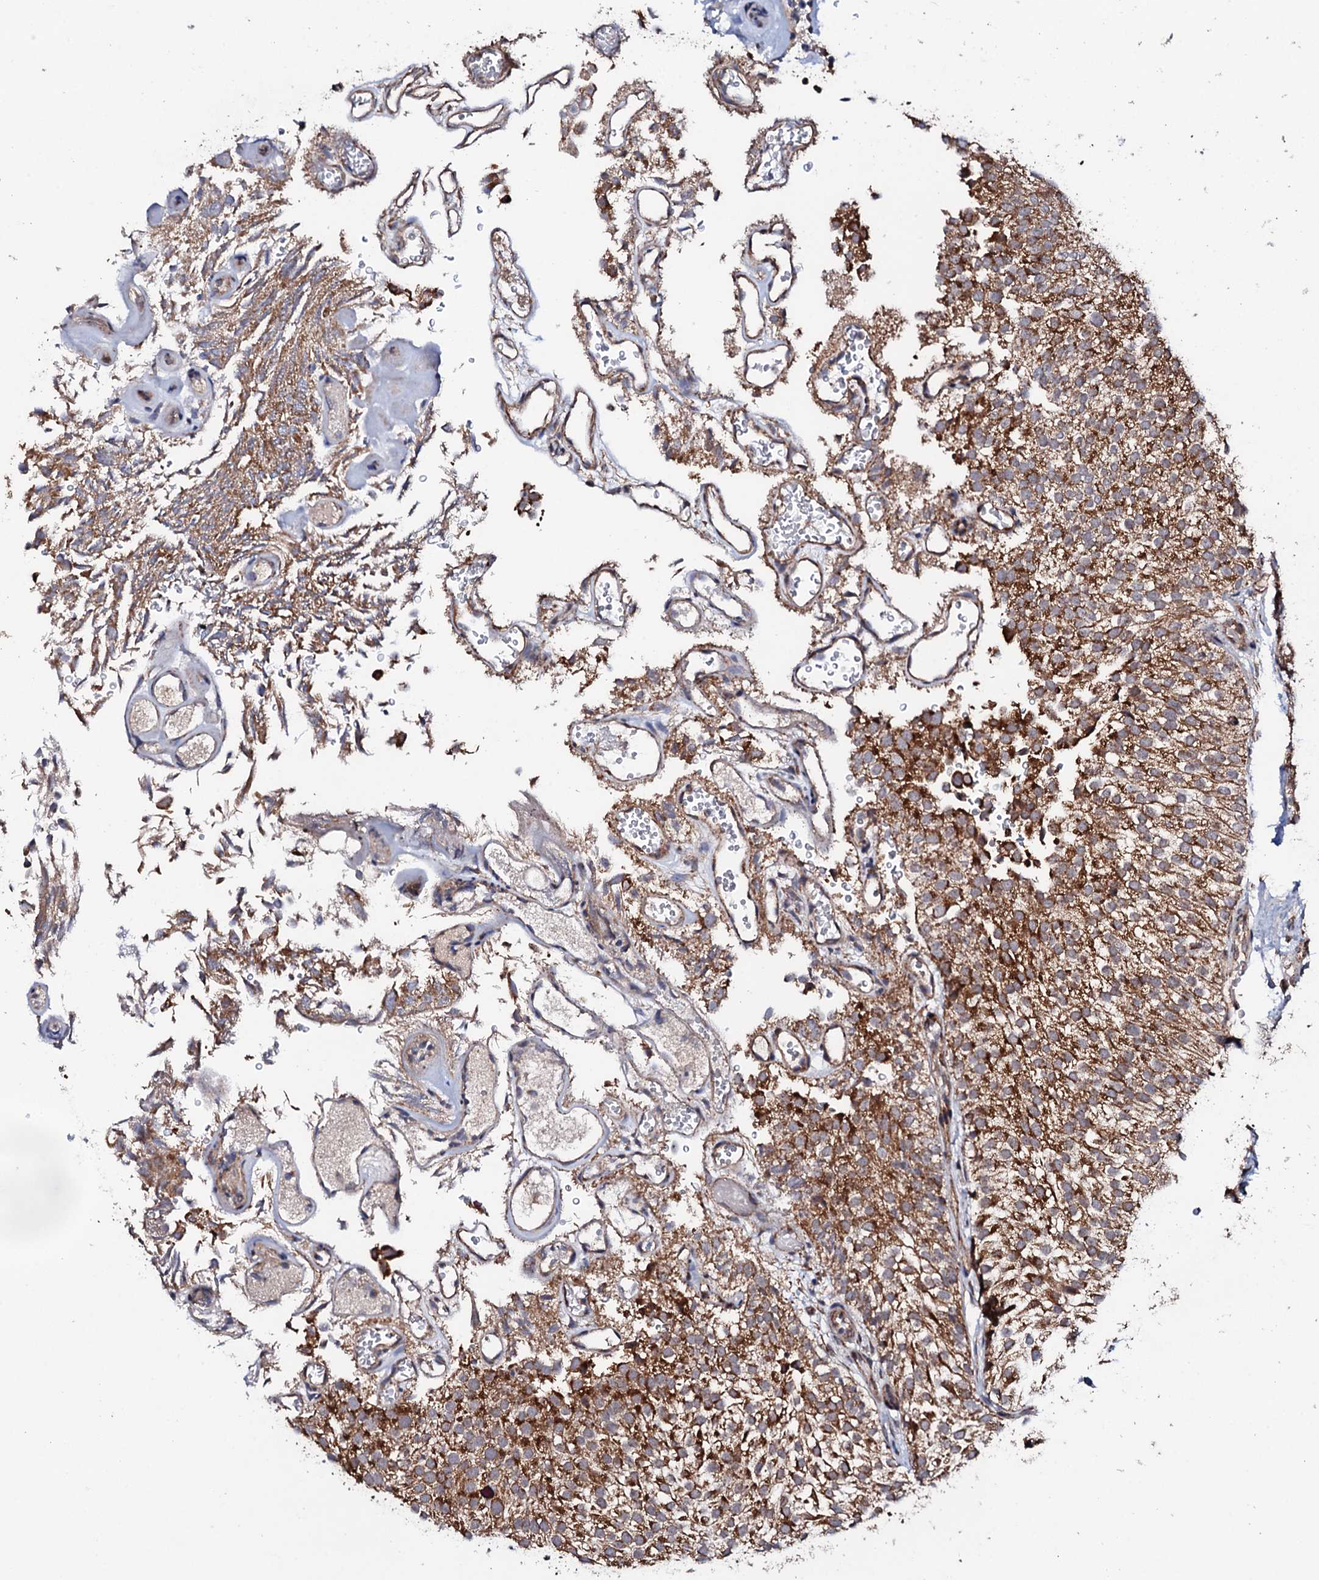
{"staining": {"intensity": "strong", "quantity": ">75%", "location": "cytoplasmic/membranous"}, "tissue": "urothelial cancer", "cell_type": "Tumor cells", "image_type": "cancer", "snomed": [{"axis": "morphology", "description": "Urothelial carcinoma, Low grade"}, {"axis": "topography", "description": "Urinary bladder"}], "caption": "Urothelial cancer stained with DAB (3,3'-diaminobenzidine) IHC shows high levels of strong cytoplasmic/membranous positivity in about >75% of tumor cells.", "gene": "MTIF3", "patient": {"sex": "male", "age": 78}}